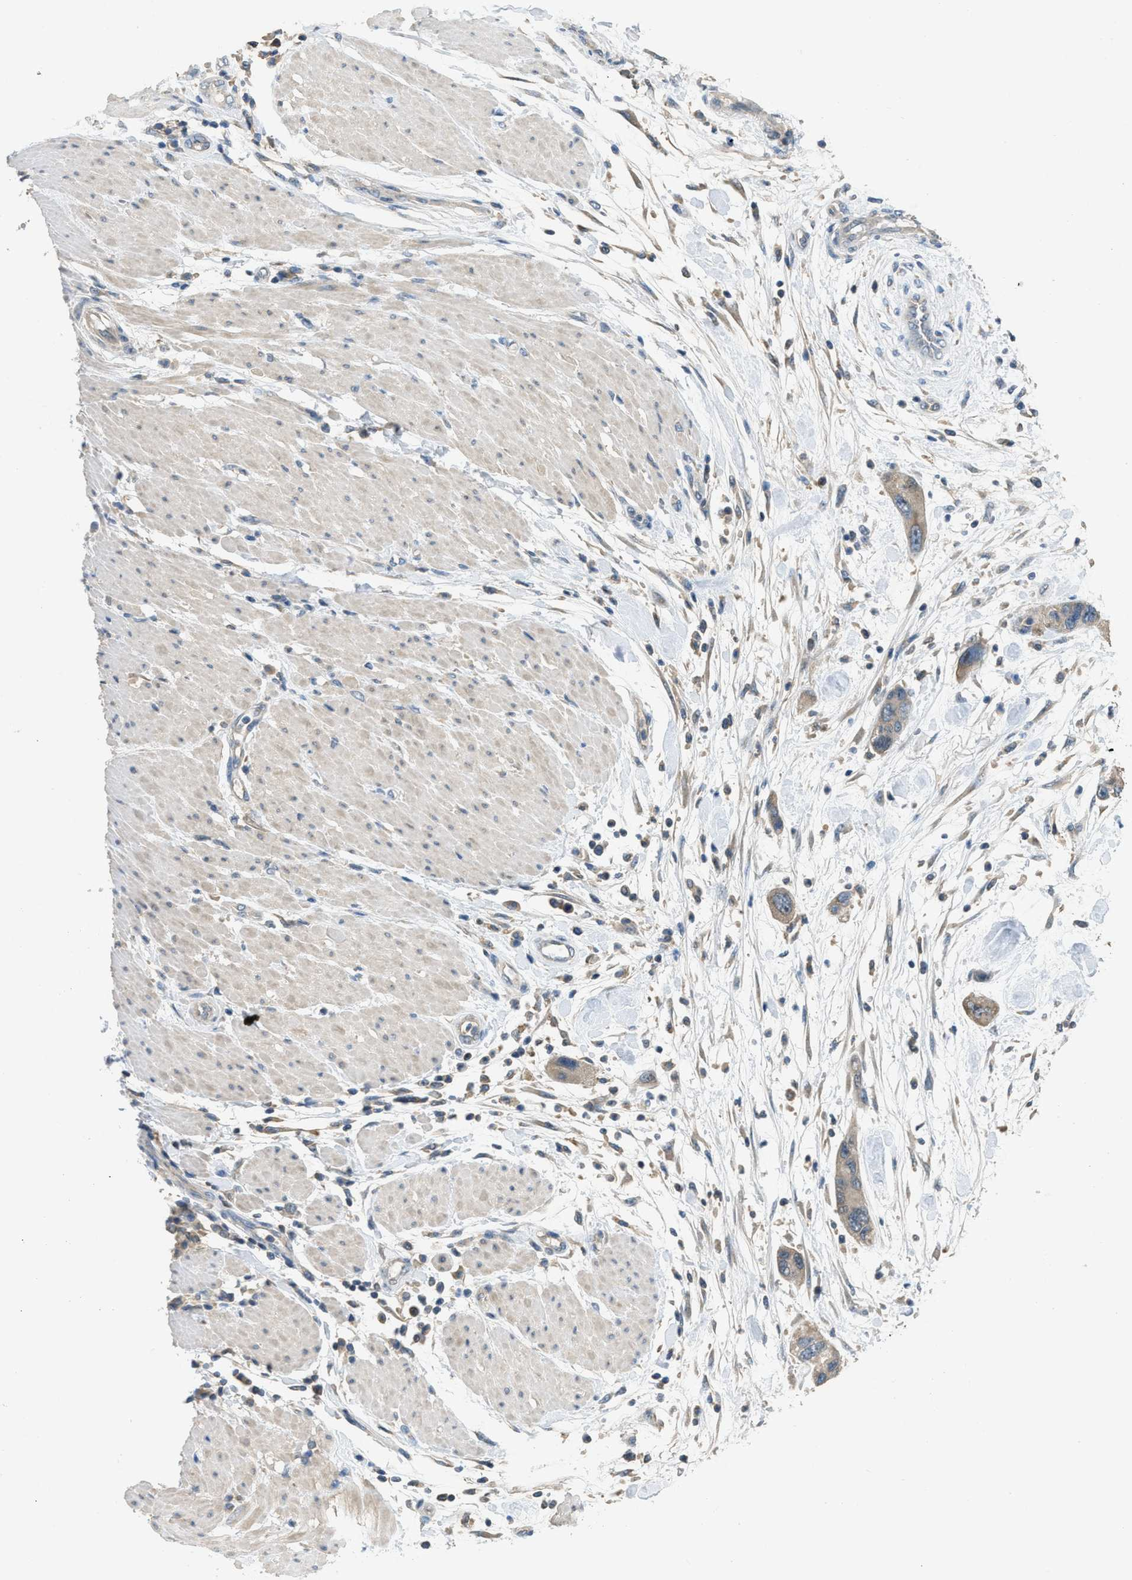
{"staining": {"intensity": "weak", "quantity": "<25%", "location": "cytoplasmic/membranous"}, "tissue": "pancreatic cancer", "cell_type": "Tumor cells", "image_type": "cancer", "snomed": [{"axis": "morphology", "description": "Normal tissue, NOS"}, {"axis": "morphology", "description": "Adenocarcinoma, NOS"}, {"axis": "topography", "description": "Pancreas"}], "caption": "This is a micrograph of immunohistochemistry (IHC) staining of adenocarcinoma (pancreatic), which shows no positivity in tumor cells.", "gene": "MIS18A", "patient": {"sex": "female", "age": 71}}